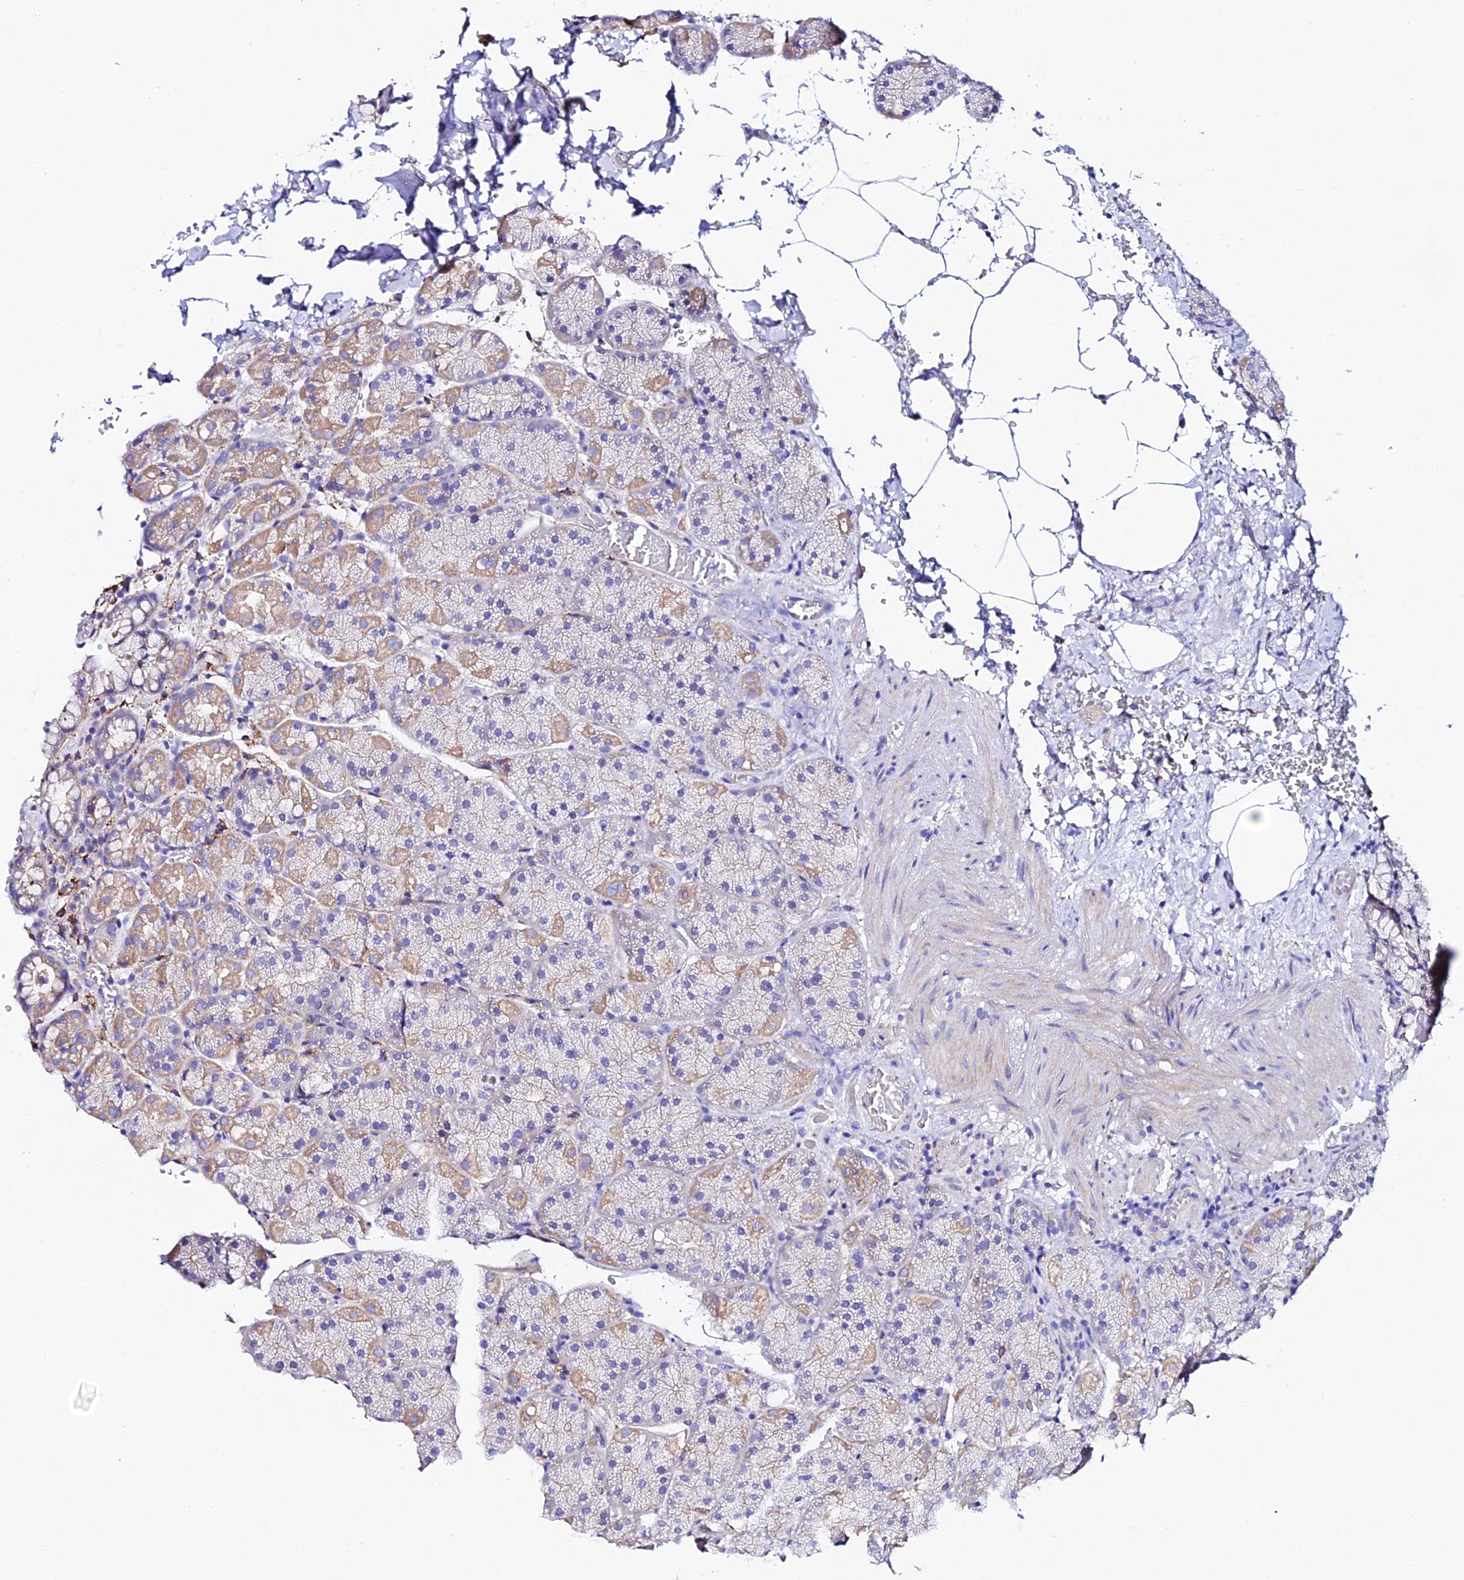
{"staining": {"intensity": "weak", "quantity": "25%-75%", "location": "cytoplasmic/membranous"}, "tissue": "stomach", "cell_type": "Glandular cells", "image_type": "normal", "snomed": [{"axis": "morphology", "description": "Normal tissue, NOS"}, {"axis": "topography", "description": "Stomach, upper"}, {"axis": "topography", "description": "Stomach, lower"}], "caption": "Immunohistochemical staining of benign human stomach reveals weak cytoplasmic/membranous protein staining in approximately 25%-75% of glandular cells. (IHC, brightfield microscopy, high magnification).", "gene": "CFAP45", "patient": {"sex": "male", "age": 80}}